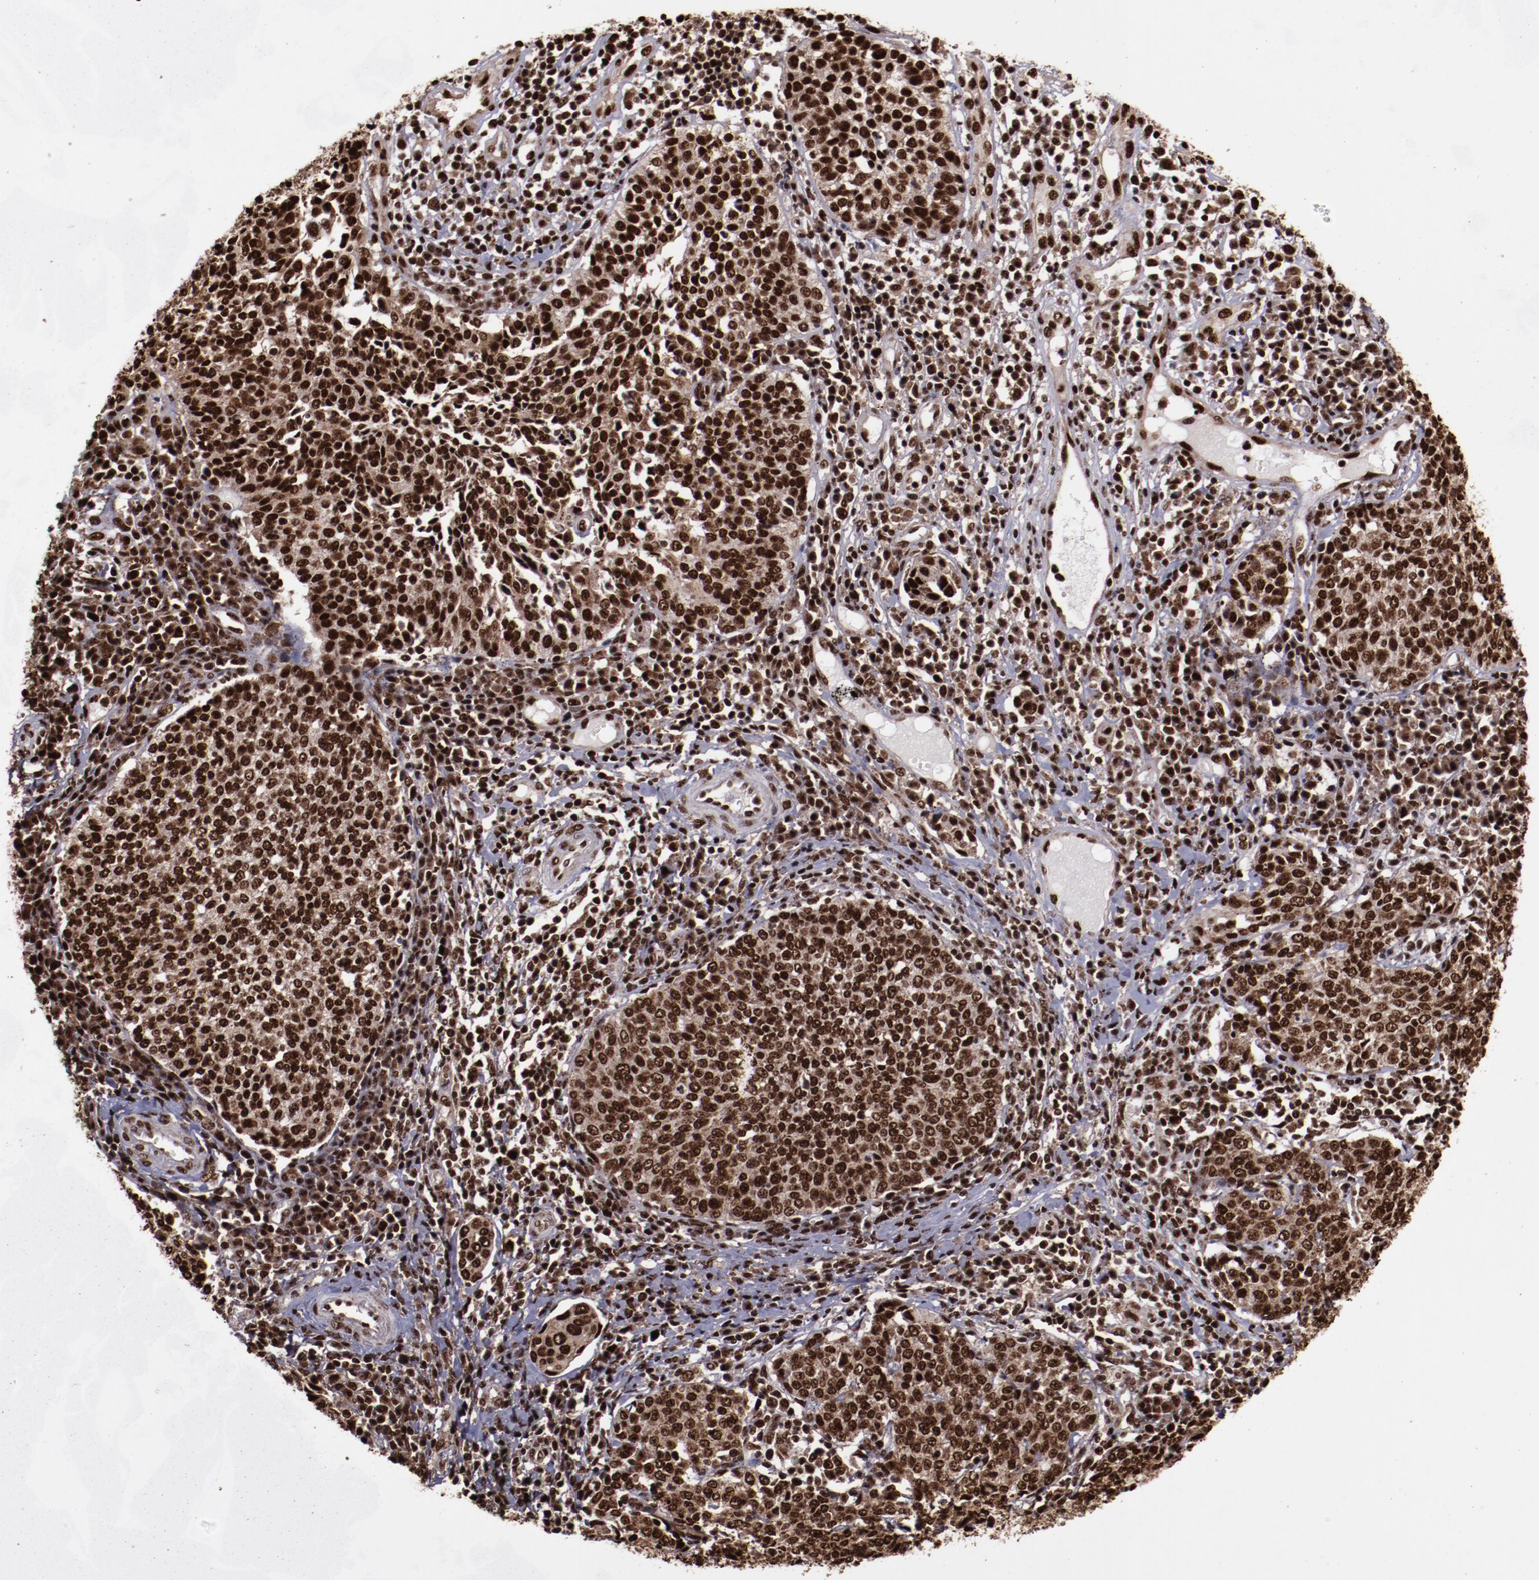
{"staining": {"intensity": "strong", "quantity": ">75%", "location": "cytoplasmic/membranous,nuclear"}, "tissue": "cervical cancer", "cell_type": "Tumor cells", "image_type": "cancer", "snomed": [{"axis": "morphology", "description": "Squamous cell carcinoma, NOS"}, {"axis": "topography", "description": "Cervix"}], "caption": "Protein staining reveals strong cytoplasmic/membranous and nuclear expression in approximately >75% of tumor cells in cervical cancer (squamous cell carcinoma).", "gene": "SNW1", "patient": {"sex": "female", "age": 40}}